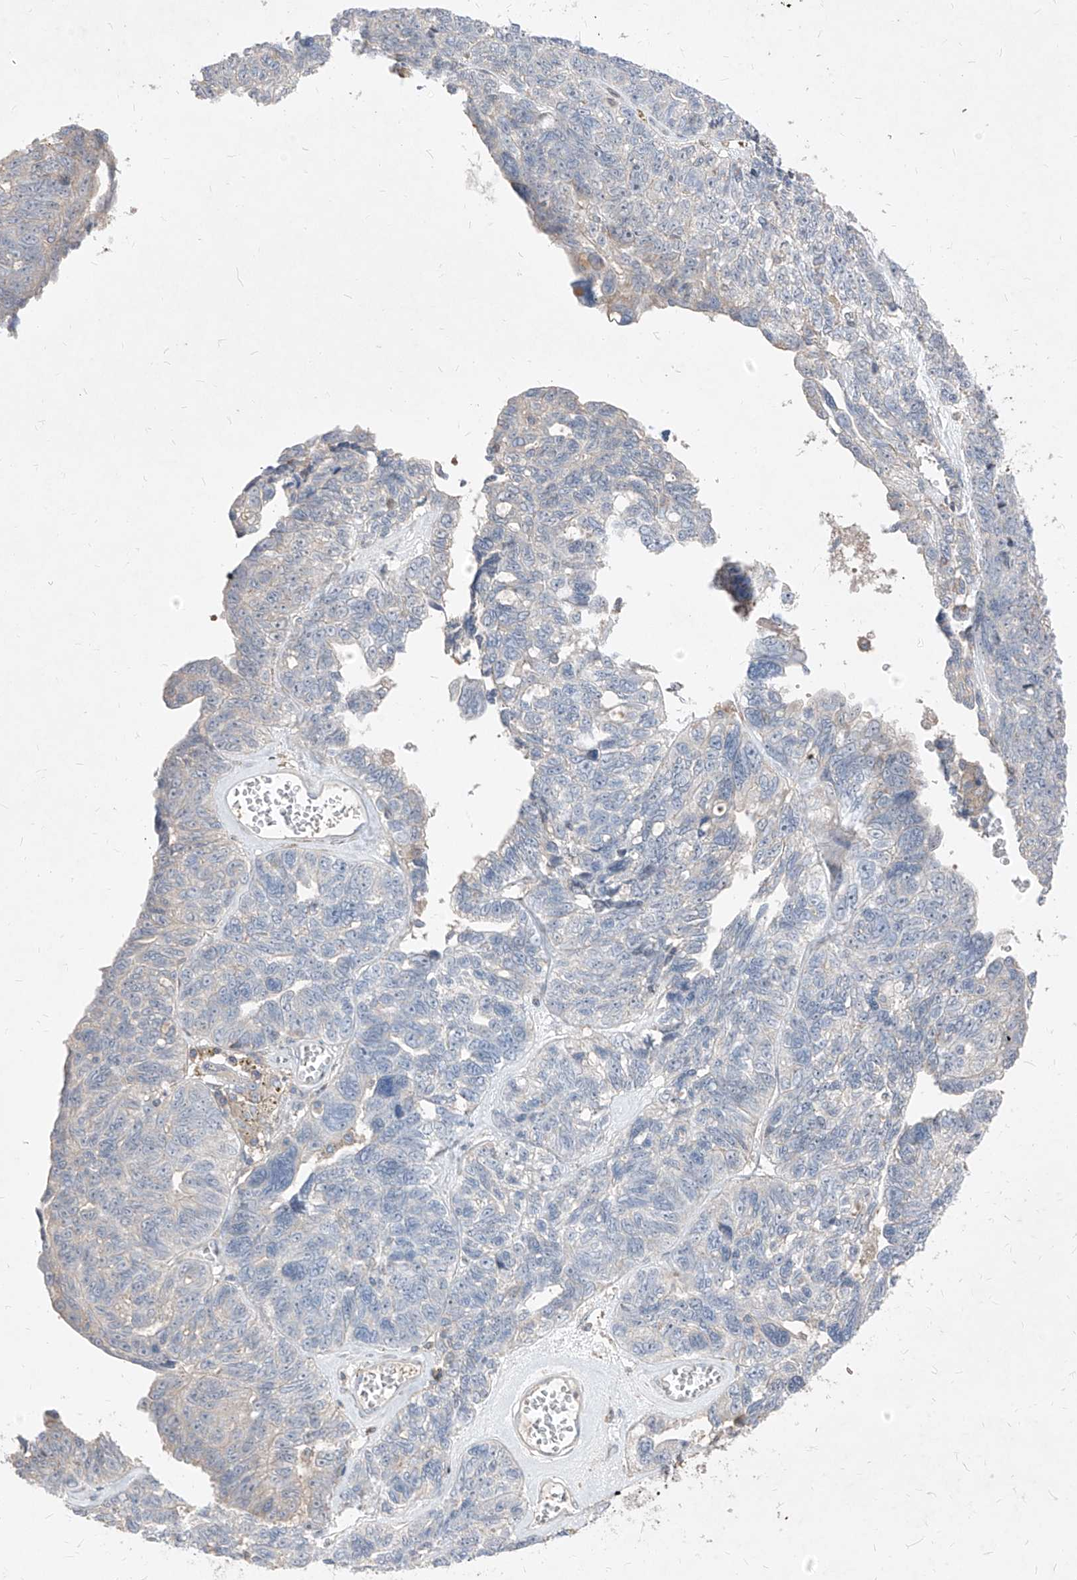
{"staining": {"intensity": "negative", "quantity": "none", "location": "none"}, "tissue": "ovarian cancer", "cell_type": "Tumor cells", "image_type": "cancer", "snomed": [{"axis": "morphology", "description": "Cystadenocarcinoma, serous, NOS"}, {"axis": "topography", "description": "Ovary"}], "caption": "Immunohistochemistry (IHC) photomicrograph of ovarian cancer (serous cystadenocarcinoma) stained for a protein (brown), which exhibits no expression in tumor cells.", "gene": "UFD1", "patient": {"sex": "female", "age": 79}}